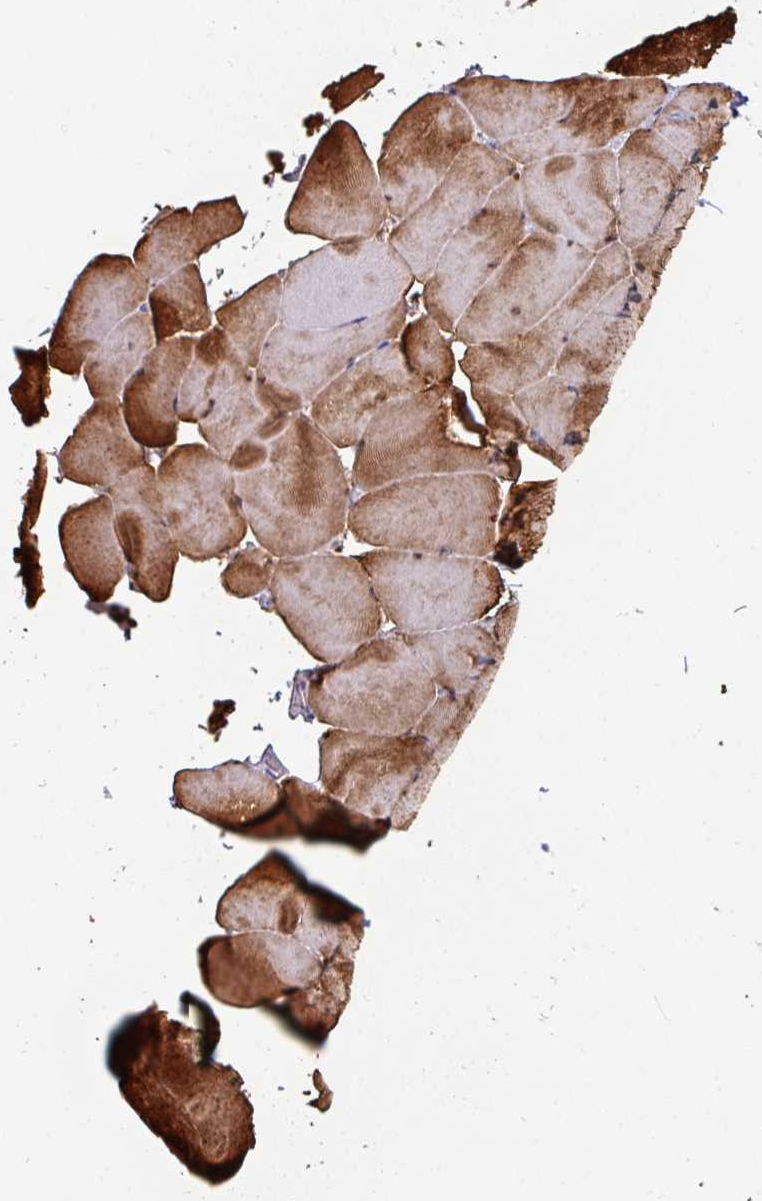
{"staining": {"intensity": "strong", "quantity": ">75%", "location": "cytoplasmic/membranous"}, "tissue": "skeletal muscle", "cell_type": "Myocytes", "image_type": "normal", "snomed": [{"axis": "morphology", "description": "Normal tissue, NOS"}, {"axis": "topography", "description": "Skeletal muscle"}], "caption": "The histopathology image demonstrates staining of unremarkable skeletal muscle, revealing strong cytoplasmic/membranous protein expression (brown color) within myocytes.", "gene": "OR2D3", "patient": {"sex": "female", "age": 64}}